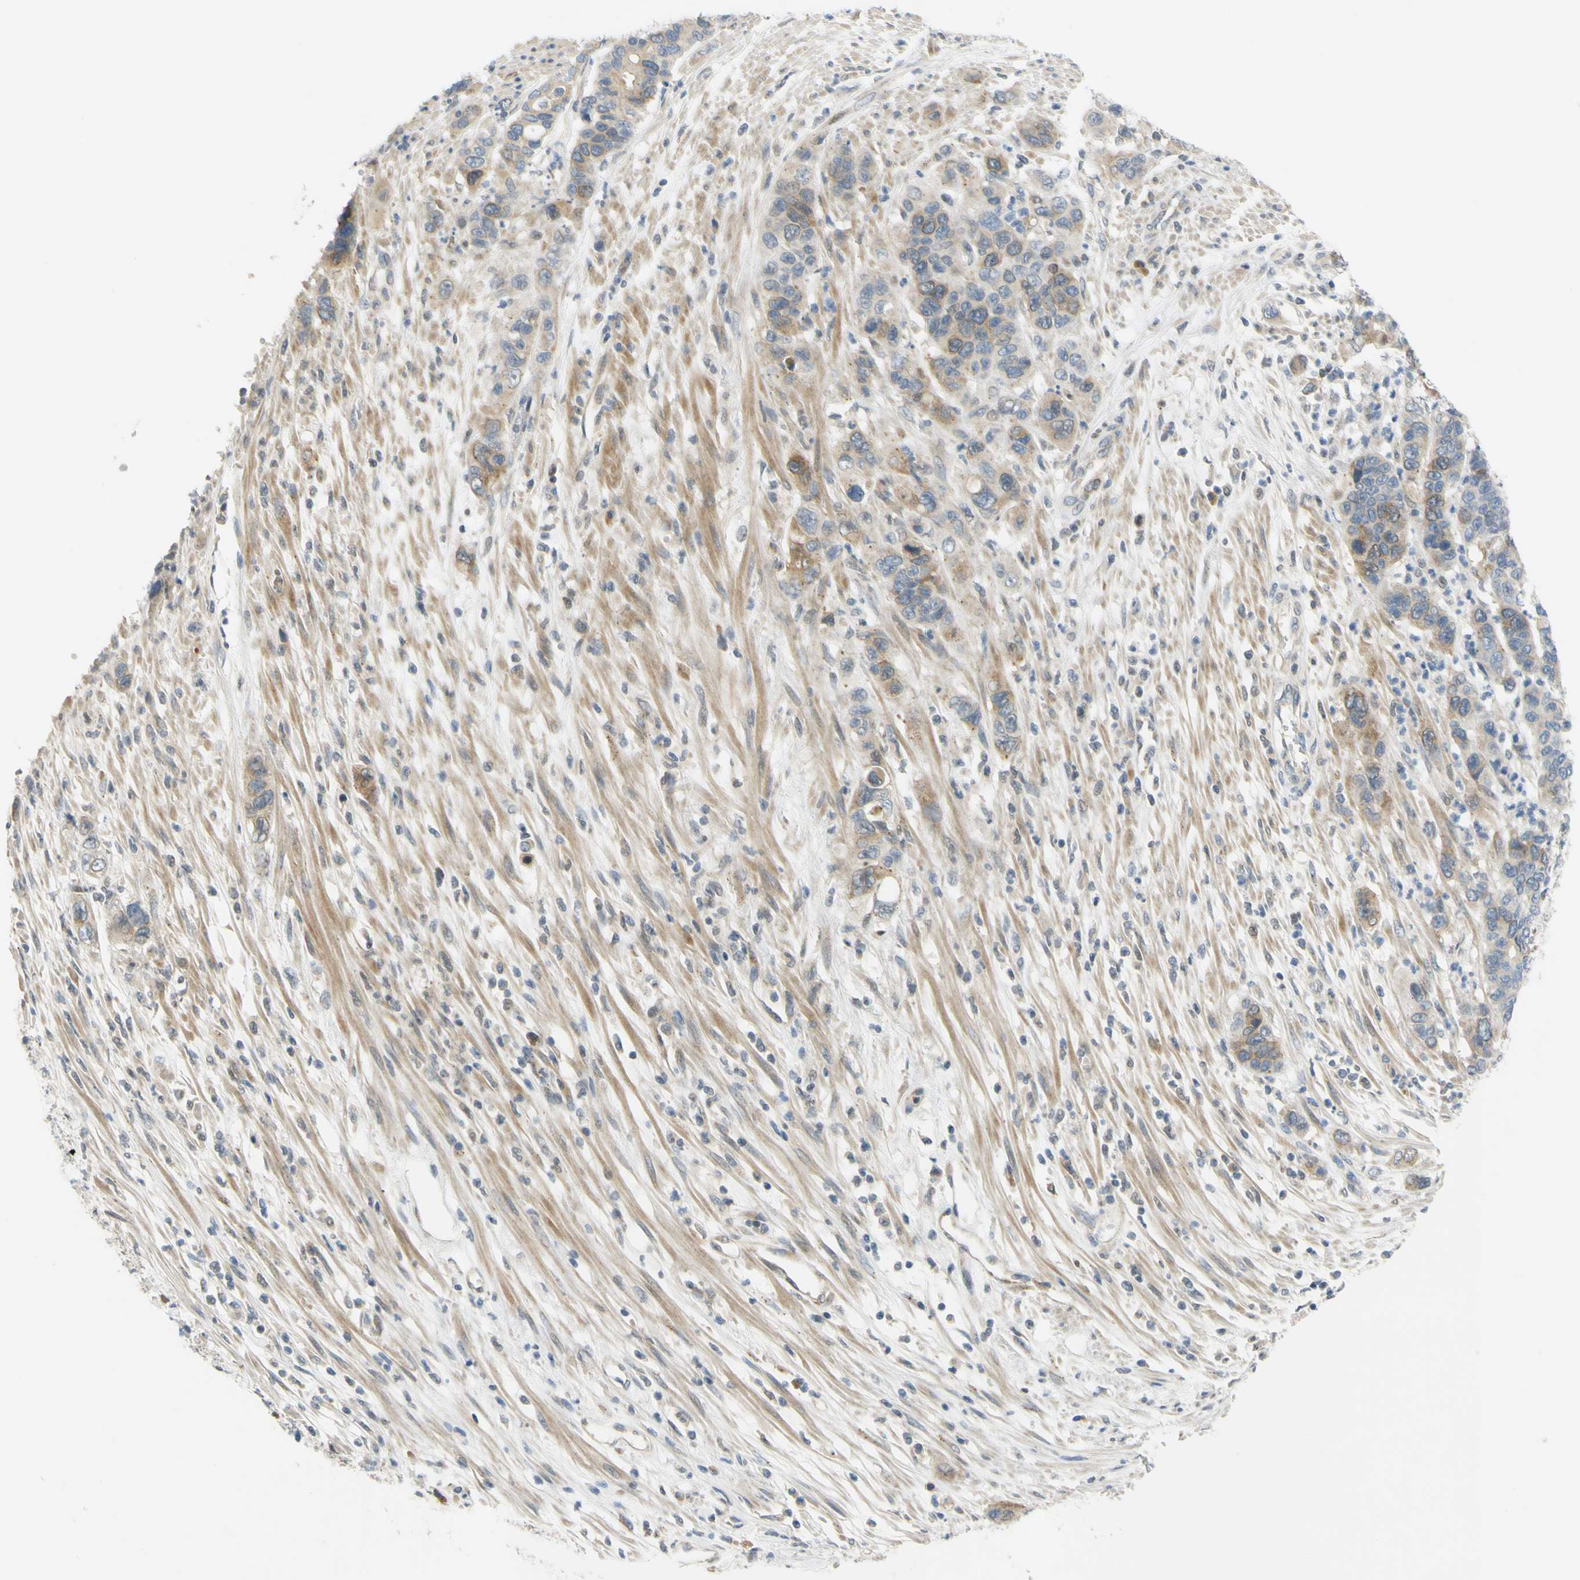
{"staining": {"intensity": "moderate", "quantity": "<25%", "location": "cytoplasmic/membranous"}, "tissue": "pancreatic cancer", "cell_type": "Tumor cells", "image_type": "cancer", "snomed": [{"axis": "morphology", "description": "Adenocarcinoma, NOS"}, {"axis": "topography", "description": "Pancreas"}], "caption": "Pancreatic cancer stained for a protein (brown) displays moderate cytoplasmic/membranous positive staining in about <25% of tumor cells.", "gene": "CCNB2", "patient": {"sex": "female", "age": 71}}